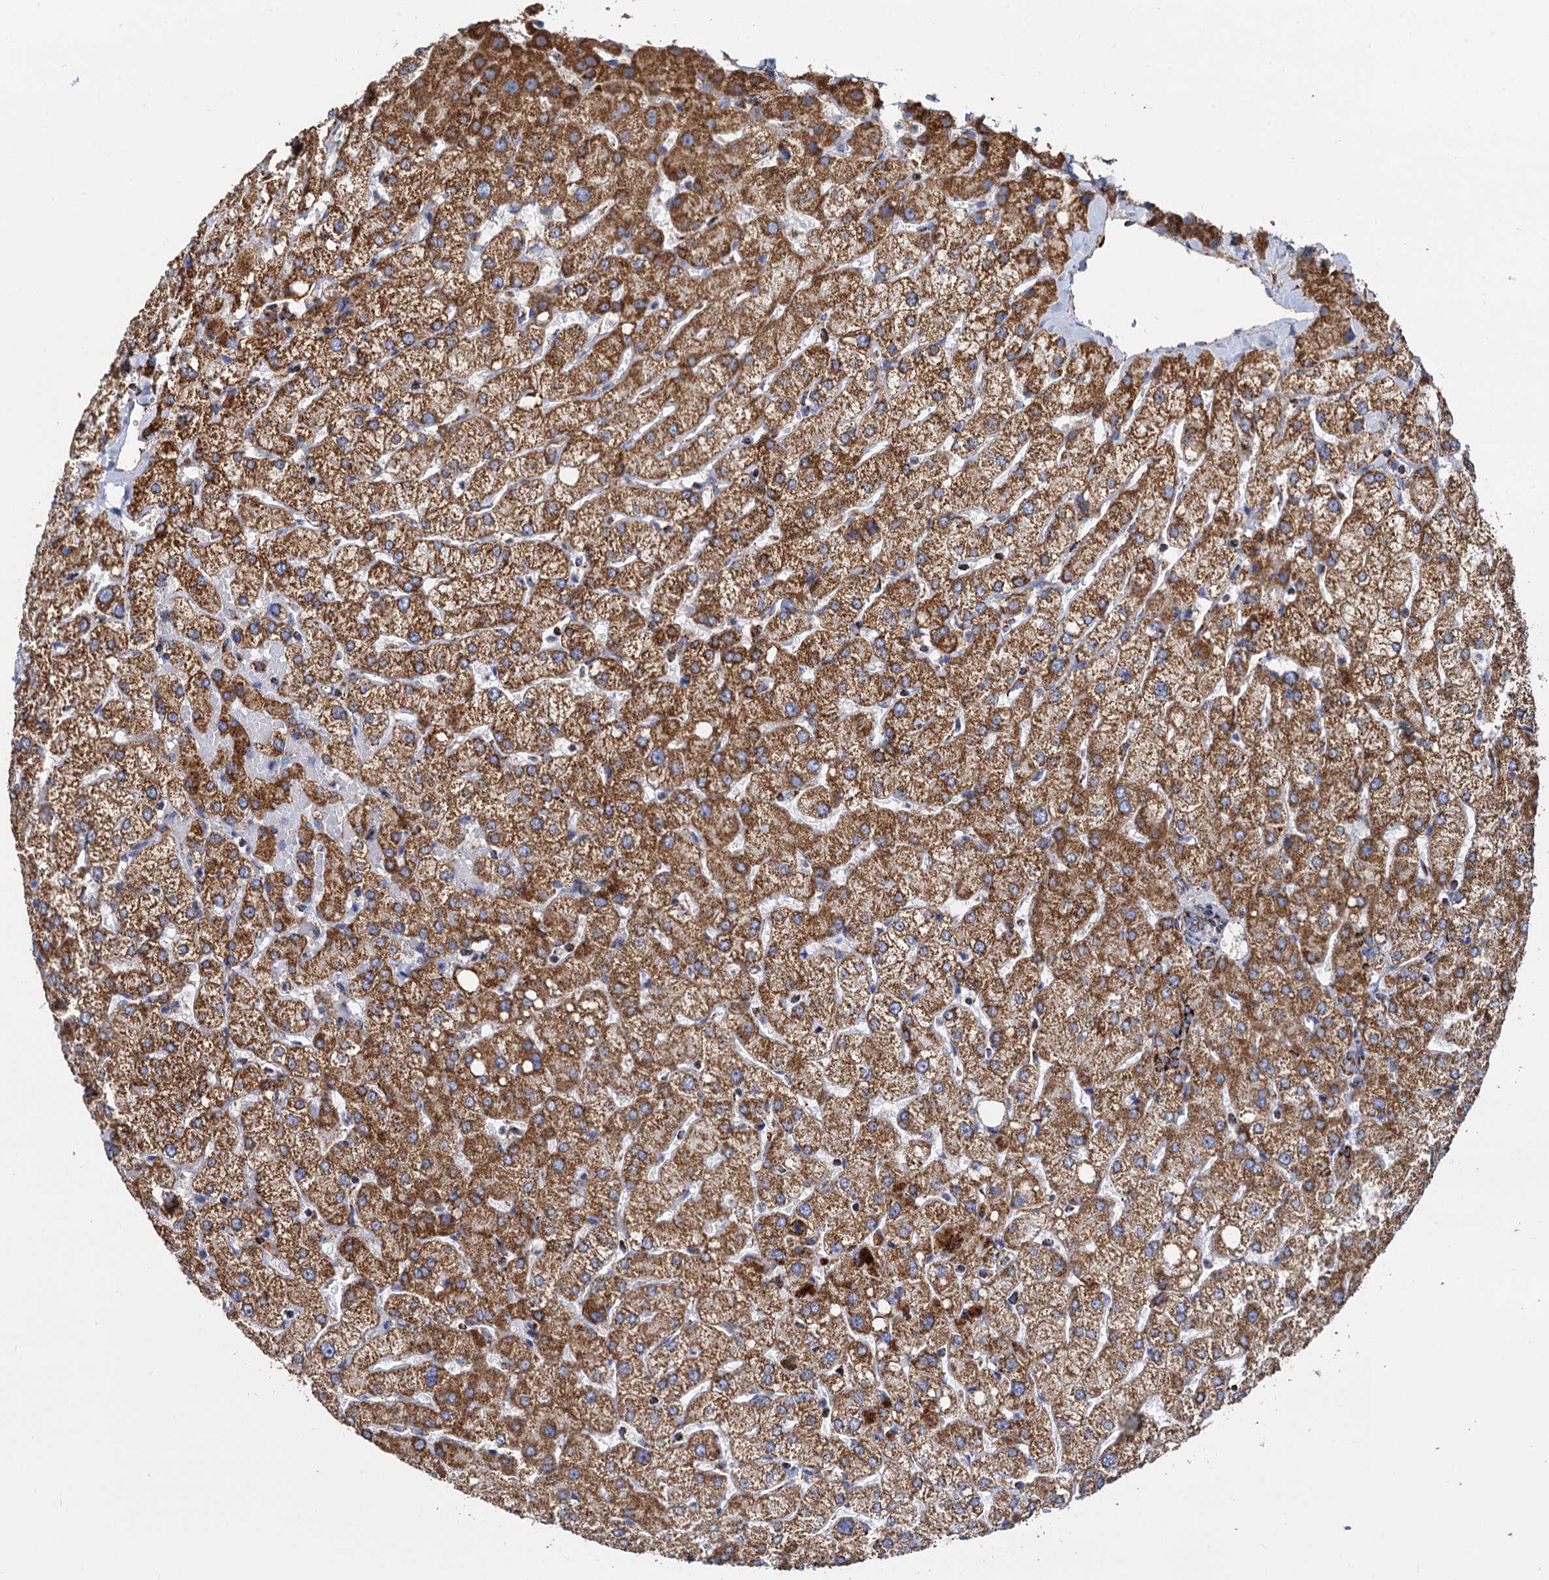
{"staining": {"intensity": "moderate", "quantity": ">75%", "location": "cytoplasmic/membranous"}, "tissue": "liver", "cell_type": "Cholangiocytes", "image_type": "normal", "snomed": [{"axis": "morphology", "description": "Normal tissue, NOS"}, {"axis": "topography", "description": "Liver"}], "caption": "A brown stain highlights moderate cytoplasmic/membranous staining of a protein in cholangiocytes of normal liver. (DAB IHC, brown staining for protein, blue staining for nuclei).", "gene": "TIMM10", "patient": {"sex": "female", "age": 54}}